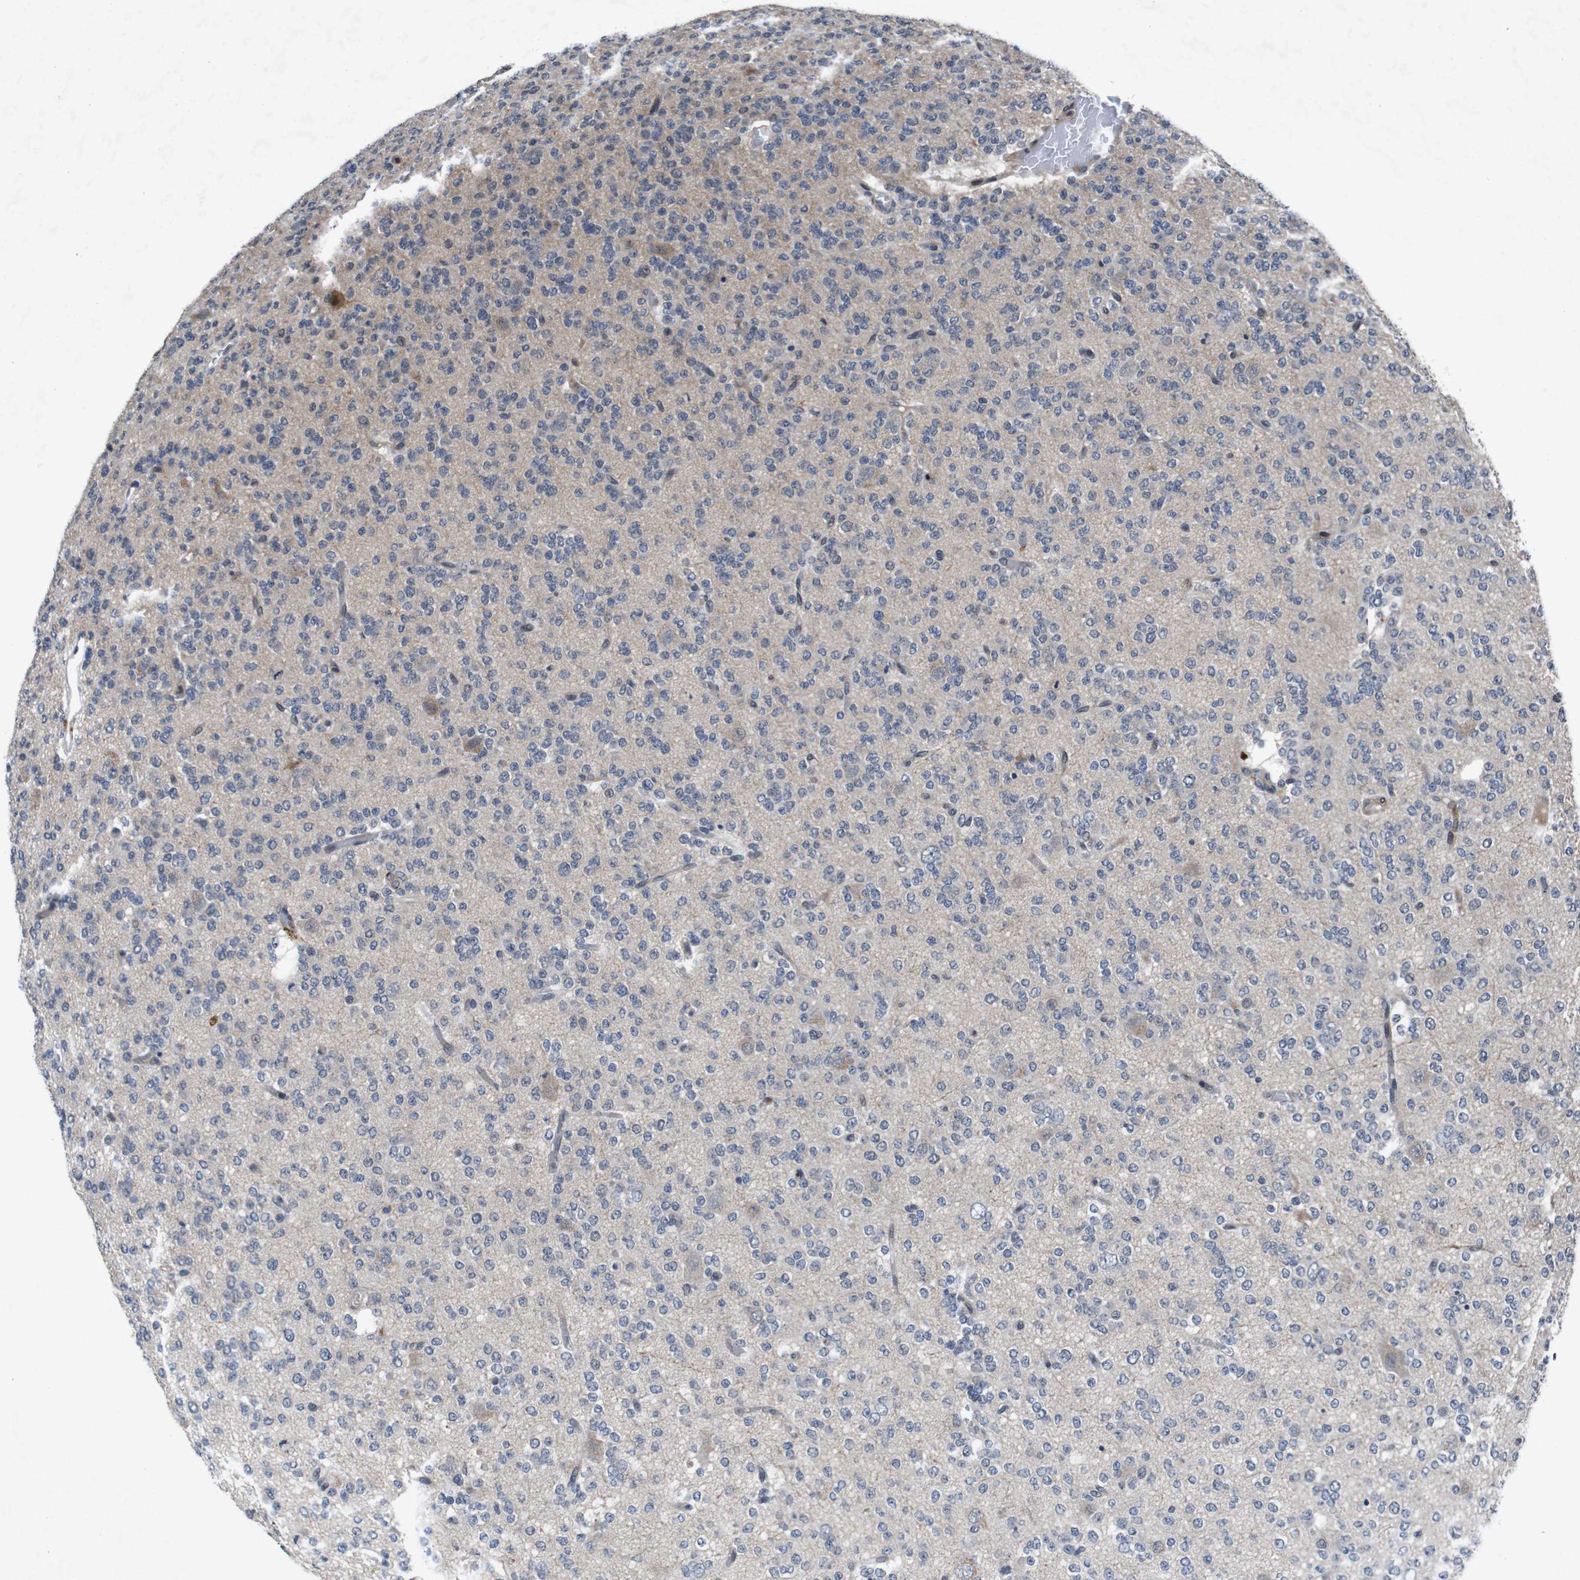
{"staining": {"intensity": "negative", "quantity": "none", "location": "none"}, "tissue": "glioma", "cell_type": "Tumor cells", "image_type": "cancer", "snomed": [{"axis": "morphology", "description": "Glioma, malignant, Low grade"}, {"axis": "topography", "description": "Brain"}], "caption": "The micrograph demonstrates no significant expression in tumor cells of low-grade glioma (malignant).", "gene": "AKT3", "patient": {"sex": "male", "age": 38}}